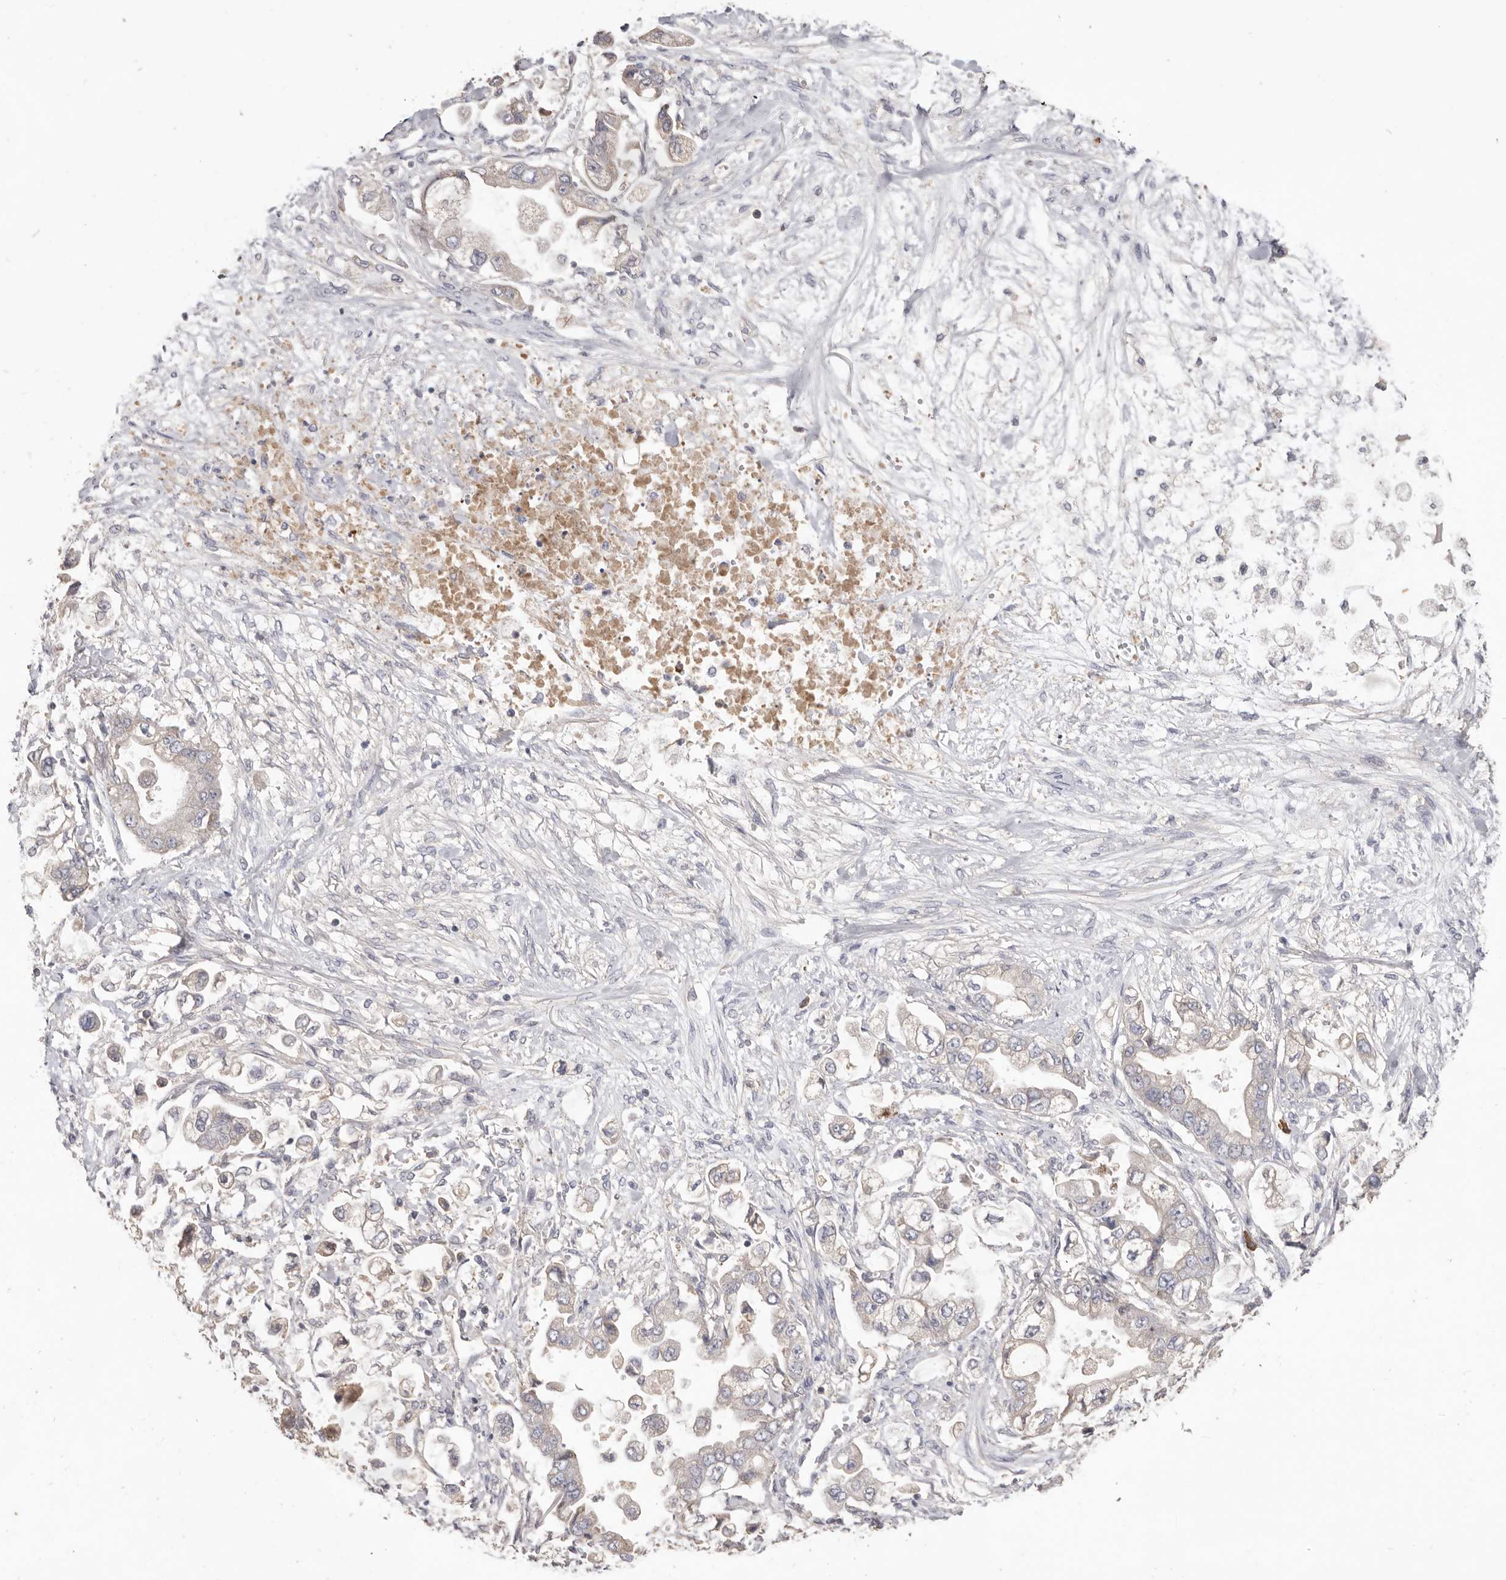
{"staining": {"intensity": "negative", "quantity": "none", "location": "none"}, "tissue": "stomach cancer", "cell_type": "Tumor cells", "image_type": "cancer", "snomed": [{"axis": "morphology", "description": "Adenocarcinoma, NOS"}, {"axis": "topography", "description": "Stomach"}], "caption": "This is an IHC photomicrograph of stomach cancer. There is no expression in tumor cells.", "gene": "HCAR2", "patient": {"sex": "male", "age": 62}}